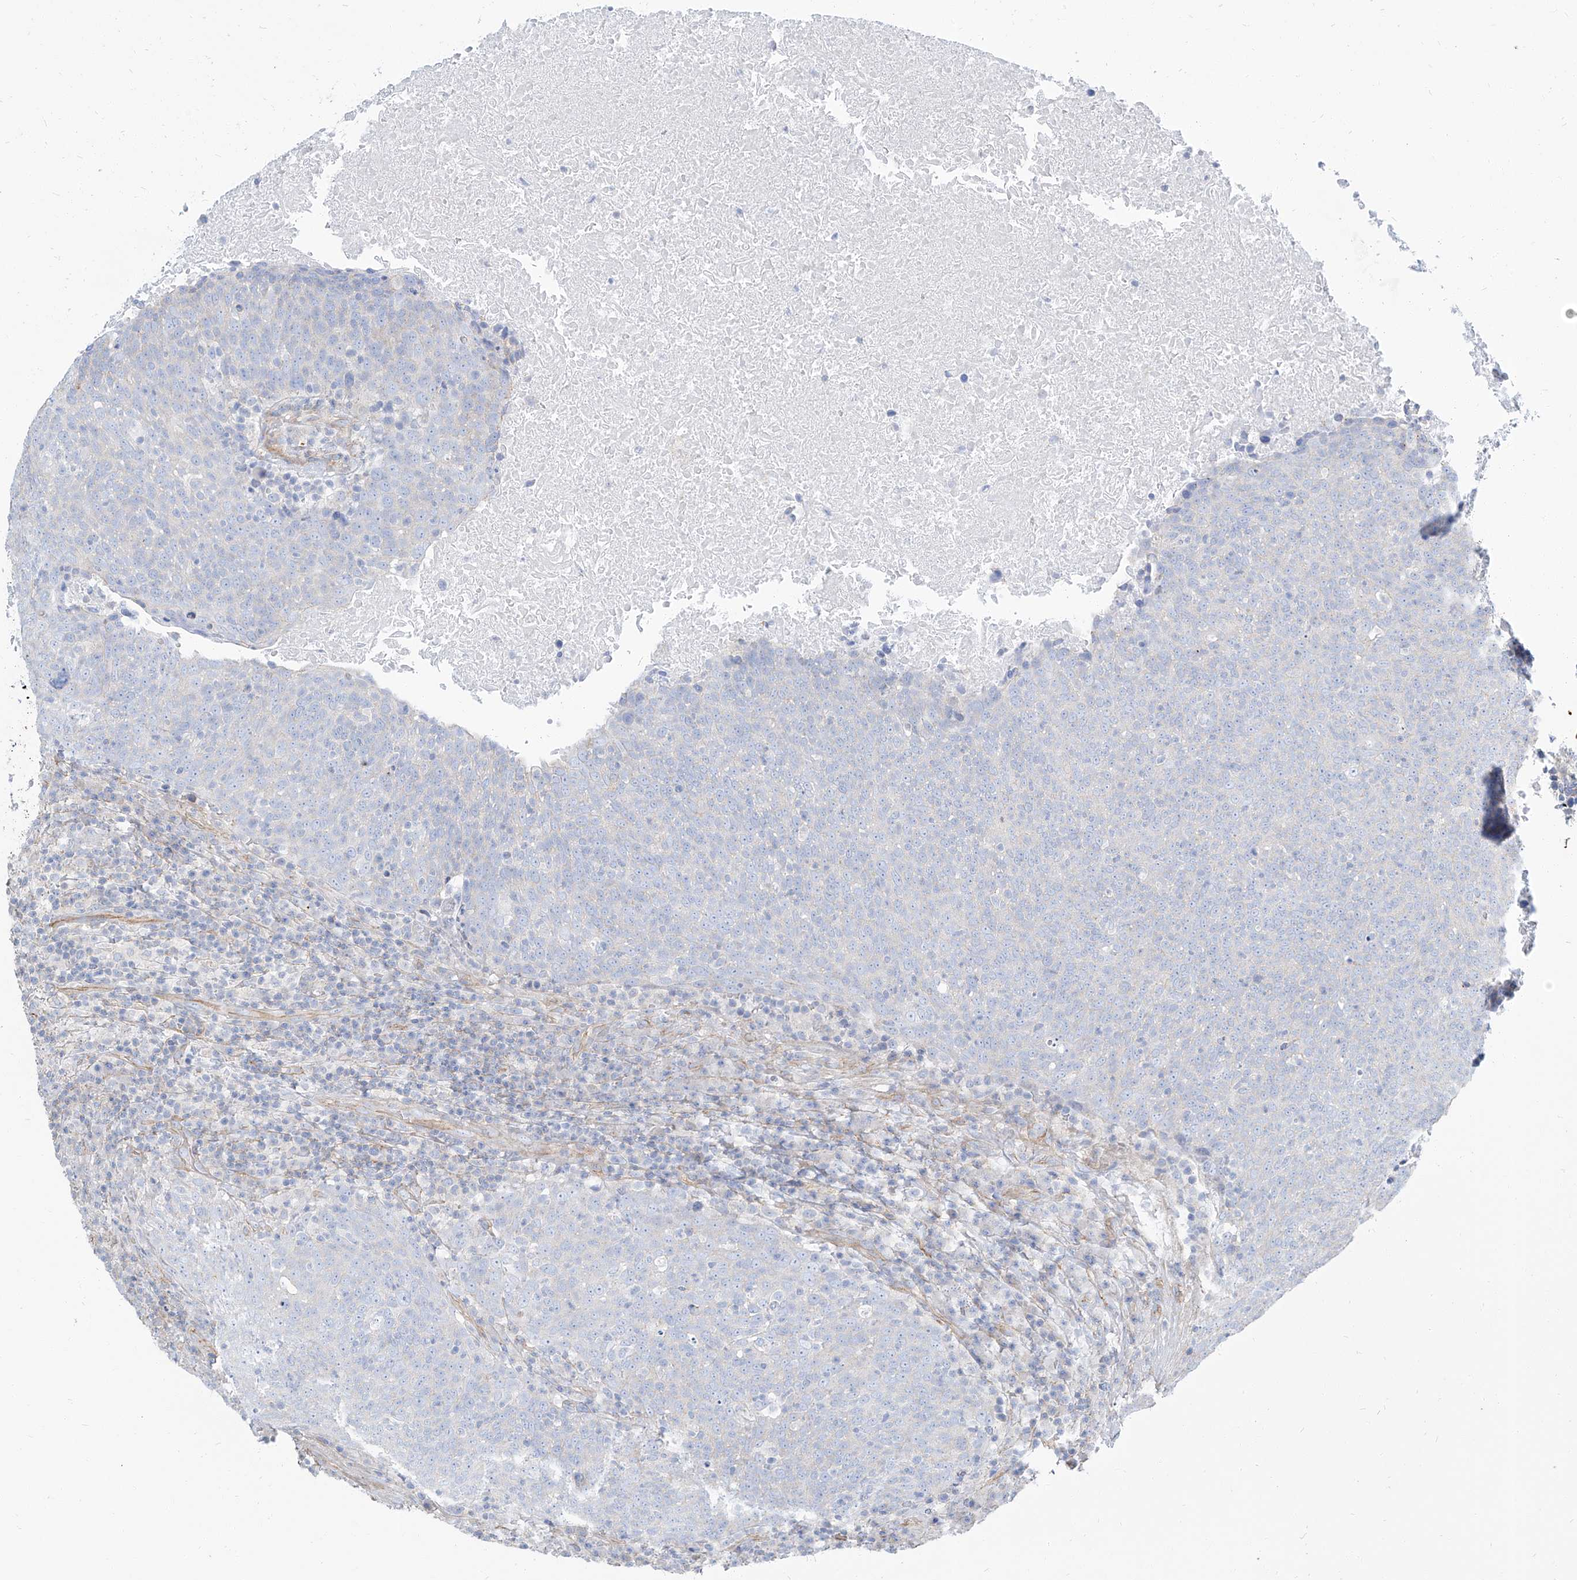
{"staining": {"intensity": "negative", "quantity": "none", "location": "none"}, "tissue": "head and neck cancer", "cell_type": "Tumor cells", "image_type": "cancer", "snomed": [{"axis": "morphology", "description": "Squamous cell carcinoma, NOS"}, {"axis": "morphology", "description": "Squamous cell carcinoma, metastatic, NOS"}, {"axis": "topography", "description": "Lymph node"}, {"axis": "topography", "description": "Head-Neck"}], "caption": "An IHC micrograph of head and neck cancer (metastatic squamous cell carcinoma) is shown. There is no staining in tumor cells of head and neck cancer (metastatic squamous cell carcinoma). (DAB (3,3'-diaminobenzidine) immunohistochemistry (IHC) with hematoxylin counter stain).", "gene": "TXLNB", "patient": {"sex": "male", "age": 62}}